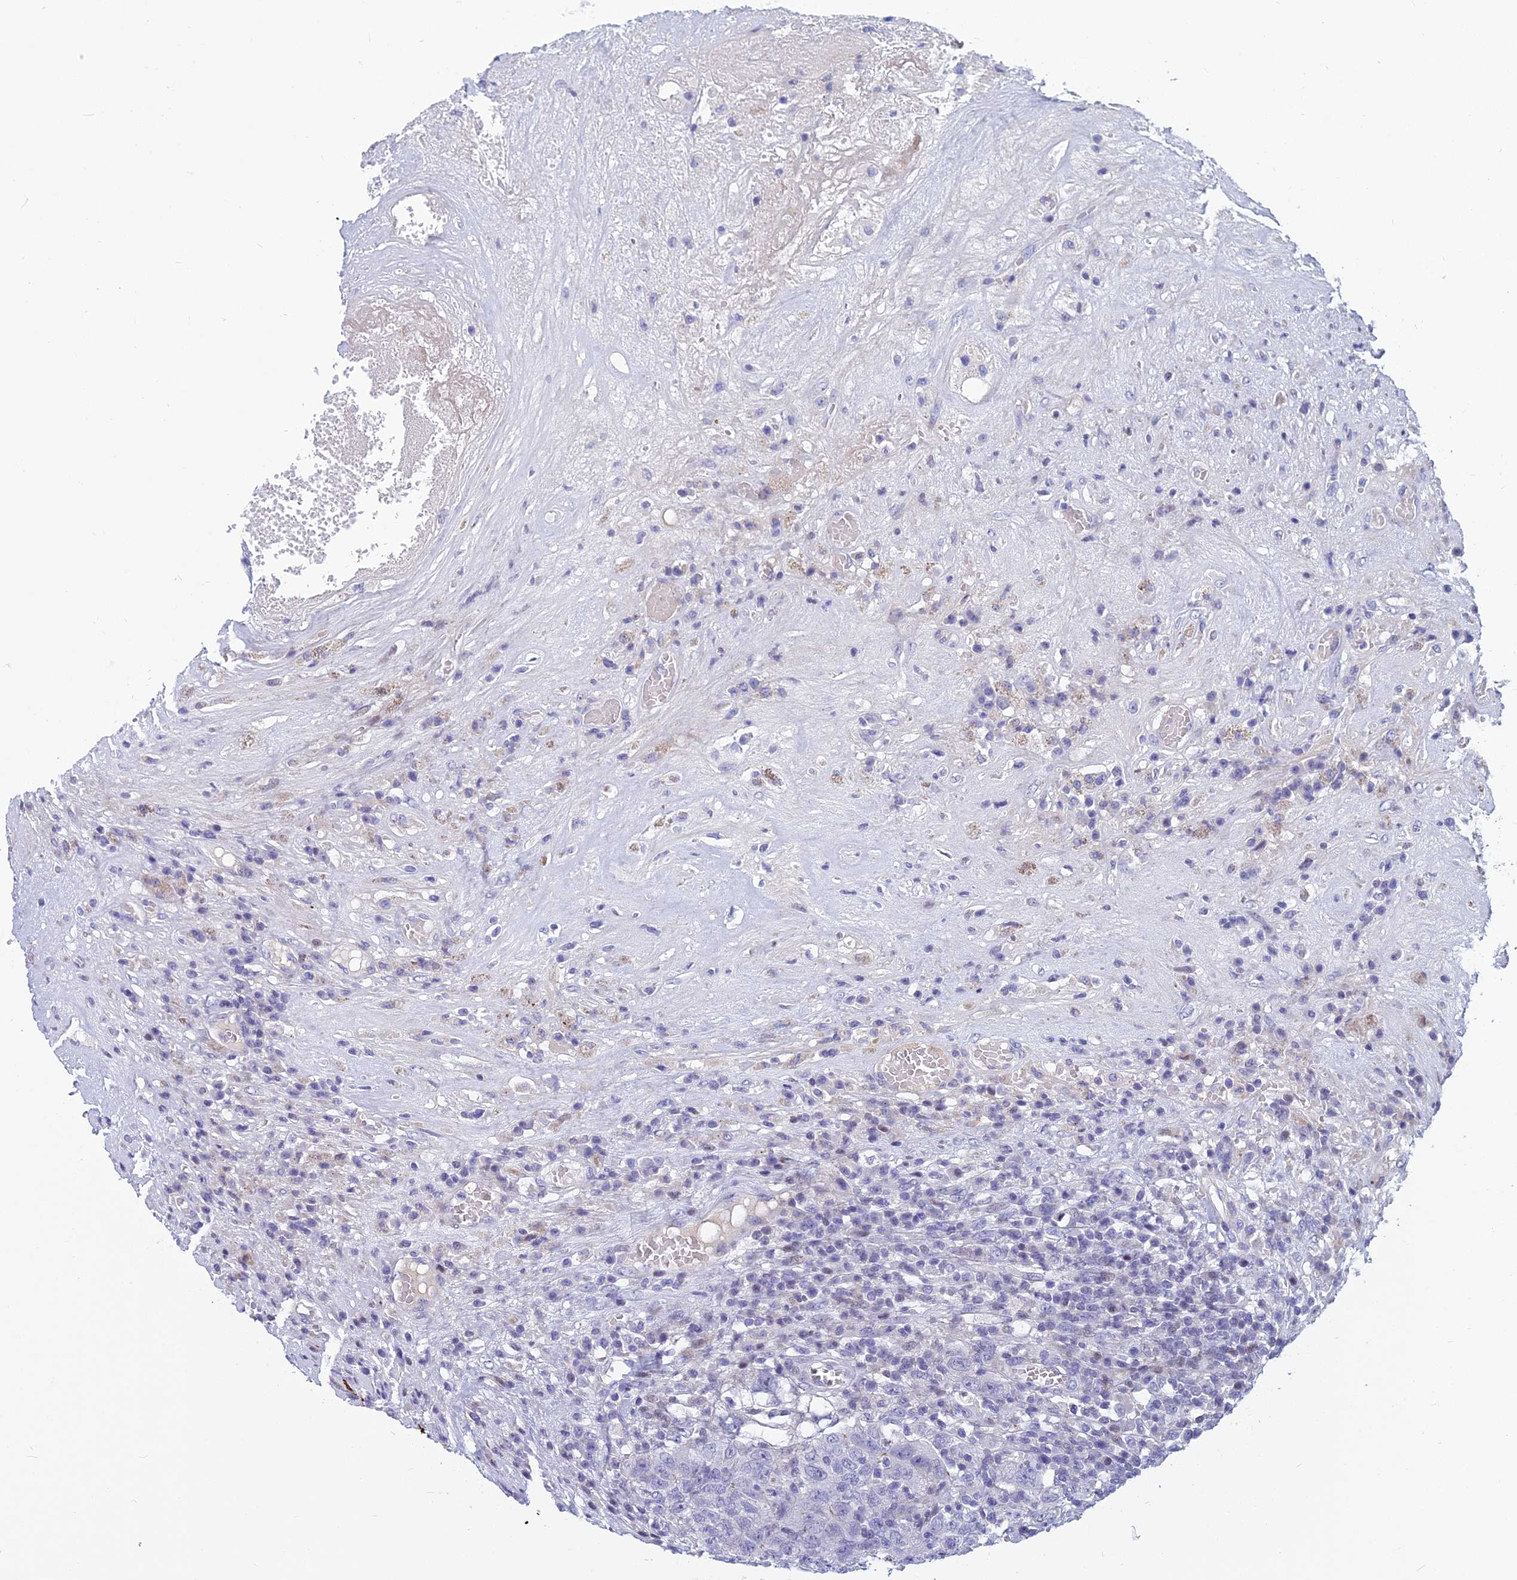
{"staining": {"intensity": "negative", "quantity": "none", "location": "none"}, "tissue": "testis cancer", "cell_type": "Tumor cells", "image_type": "cancer", "snomed": [{"axis": "morphology", "description": "Carcinoma, Embryonal, NOS"}, {"axis": "topography", "description": "Testis"}], "caption": "Testis cancer (embryonal carcinoma) stained for a protein using IHC demonstrates no expression tumor cells.", "gene": "MYBPC2", "patient": {"sex": "male", "age": 26}}